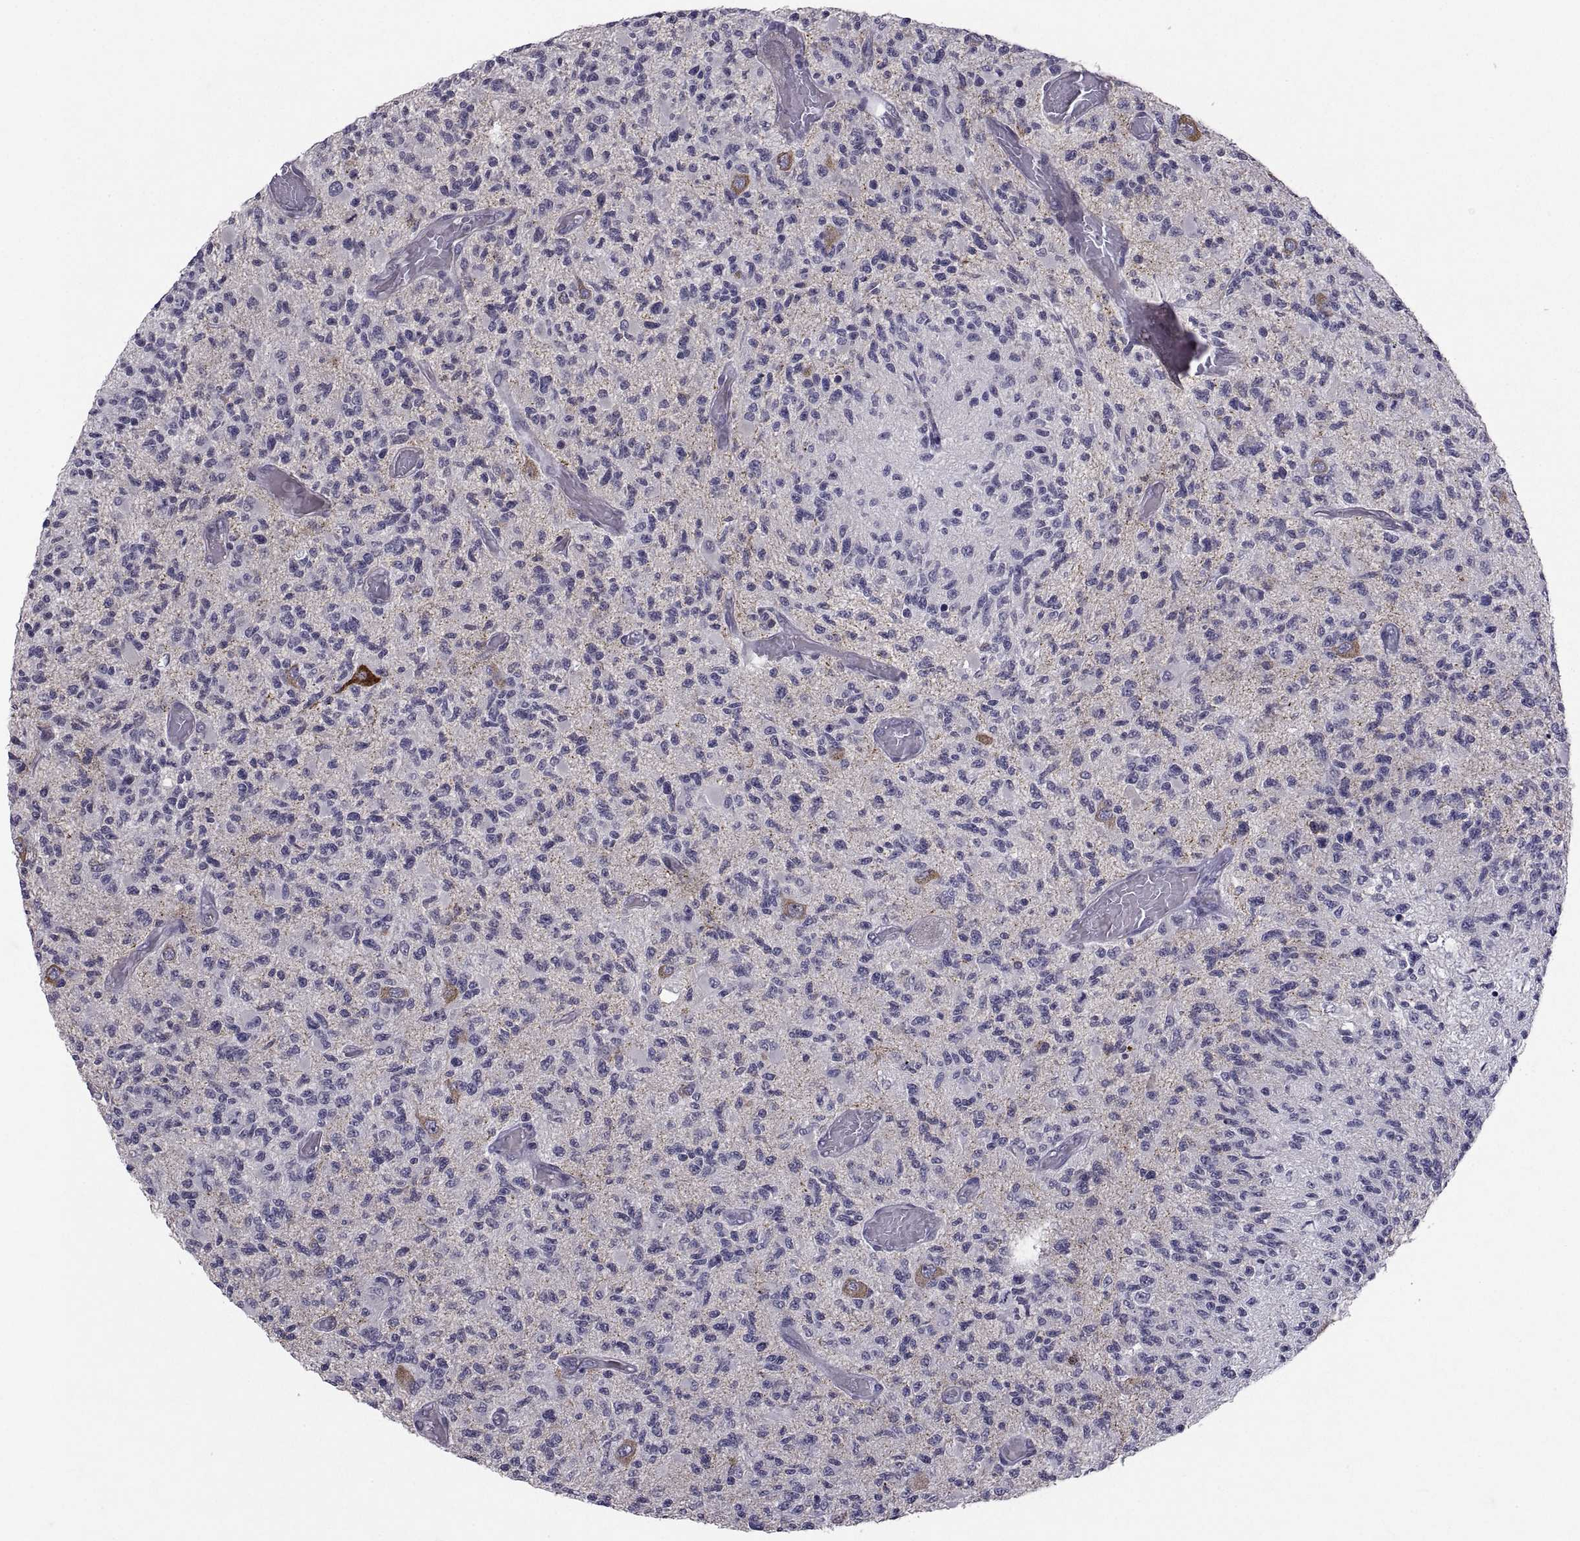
{"staining": {"intensity": "negative", "quantity": "none", "location": "none"}, "tissue": "glioma", "cell_type": "Tumor cells", "image_type": "cancer", "snomed": [{"axis": "morphology", "description": "Glioma, malignant, High grade"}, {"axis": "topography", "description": "Brain"}], "caption": "A micrograph of glioma stained for a protein exhibits no brown staining in tumor cells.", "gene": "NPTX2", "patient": {"sex": "female", "age": 63}}